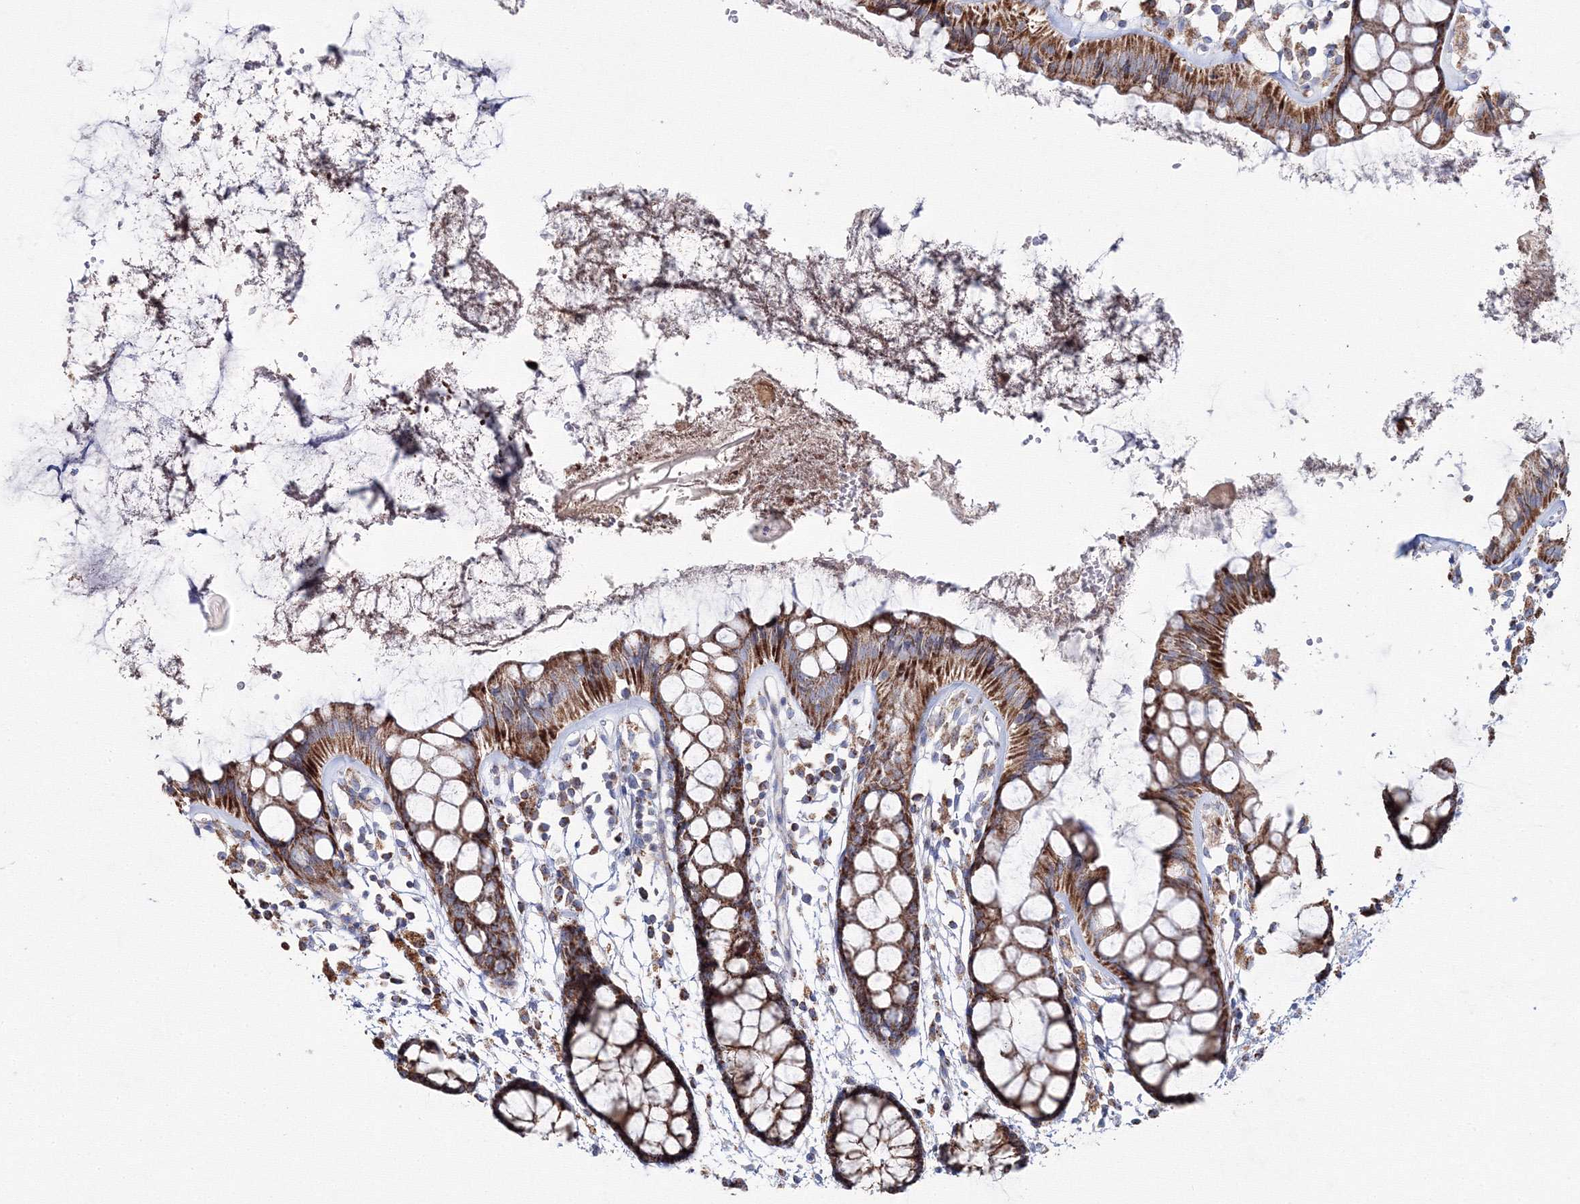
{"staining": {"intensity": "moderate", "quantity": ">75%", "location": "cytoplasmic/membranous"}, "tissue": "rectum", "cell_type": "Glandular cells", "image_type": "normal", "snomed": [{"axis": "morphology", "description": "Normal tissue, NOS"}, {"axis": "topography", "description": "Rectum"}], "caption": "The image shows a brown stain indicating the presence of a protein in the cytoplasmic/membranous of glandular cells in rectum. The staining is performed using DAB brown chromogen to label protein expression. The nuclei are counter-stained blue using hematoxylin.", "gene": "IGSF9", "patient": {"sex": "female", "age": 66}}